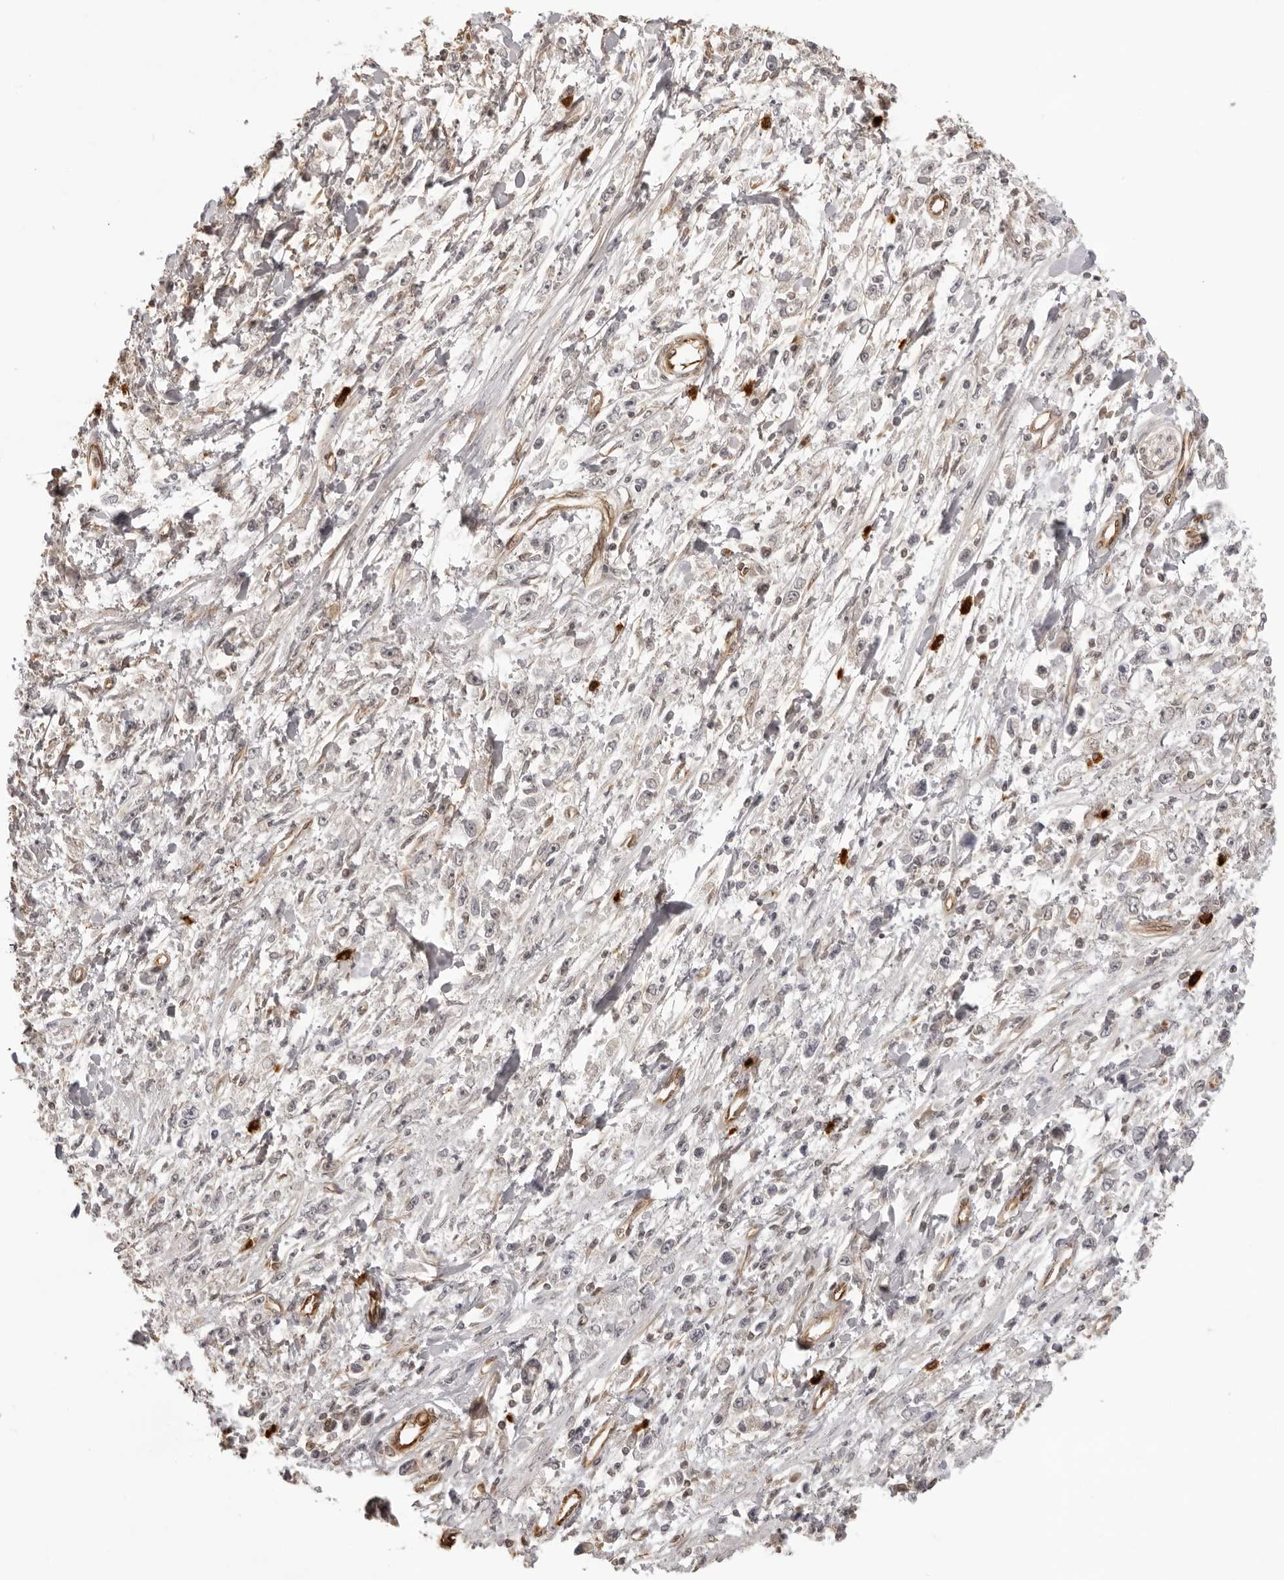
{"staining": {"intensity": "negative", "quantity": "none", "location": "none"}, "tissue": "stomach cancer", "cell_type": "Tumor cells", "image_type": "cancer", "snomed": [{"axis": "morphology", "description": "Adenocarcinoma, NOS"}, {"axis": "topography", "description": "Stomach"}], "caption": "This is an IHC photomicrograph of human stomach cancer. There is no staining in tumor cells.", "gene": "DYNLT5", "patient": {"sex": "female", "age": 59}}